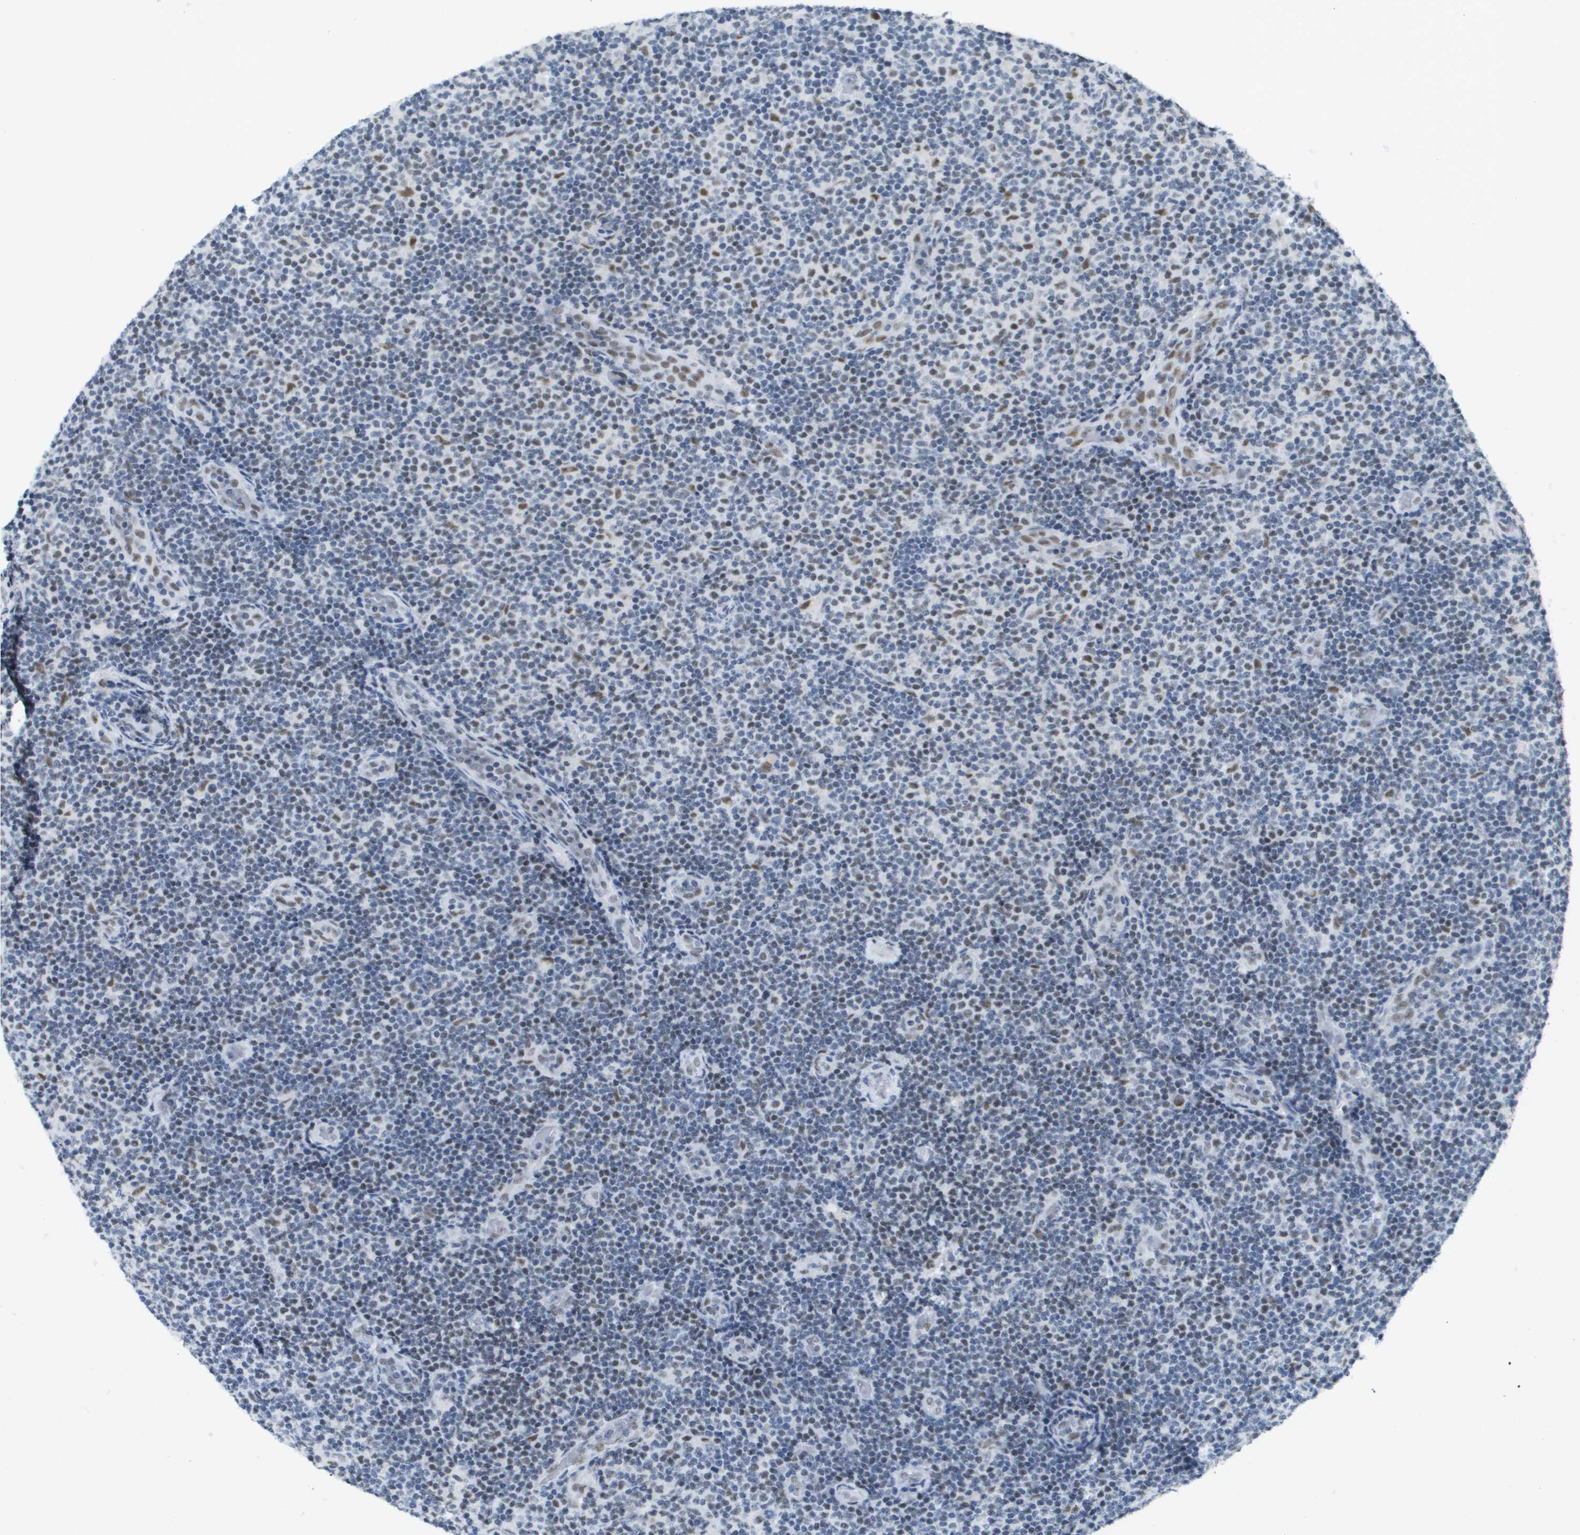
{"staining": {"intensity": "weak", "quantity": "<25%", "location": "nuclear"}, "tissue": "lymphoma", "cell_type": "Tumor cells", "image_type": "cancer", "snomed": [{"axis": "morphology", "description": "Malignant lymphoma, non-Hodgkin's type, Low grade"}, {"axis": "topography", "description": "Lymph node"}], "caption": "A photomicrograph of lymphoma stained for a protein shows no brown staining in tumor cells. Nuclei are stained in blue.", "gene": "TP53RK", "patient": {"sex": "male", "age": 83}}